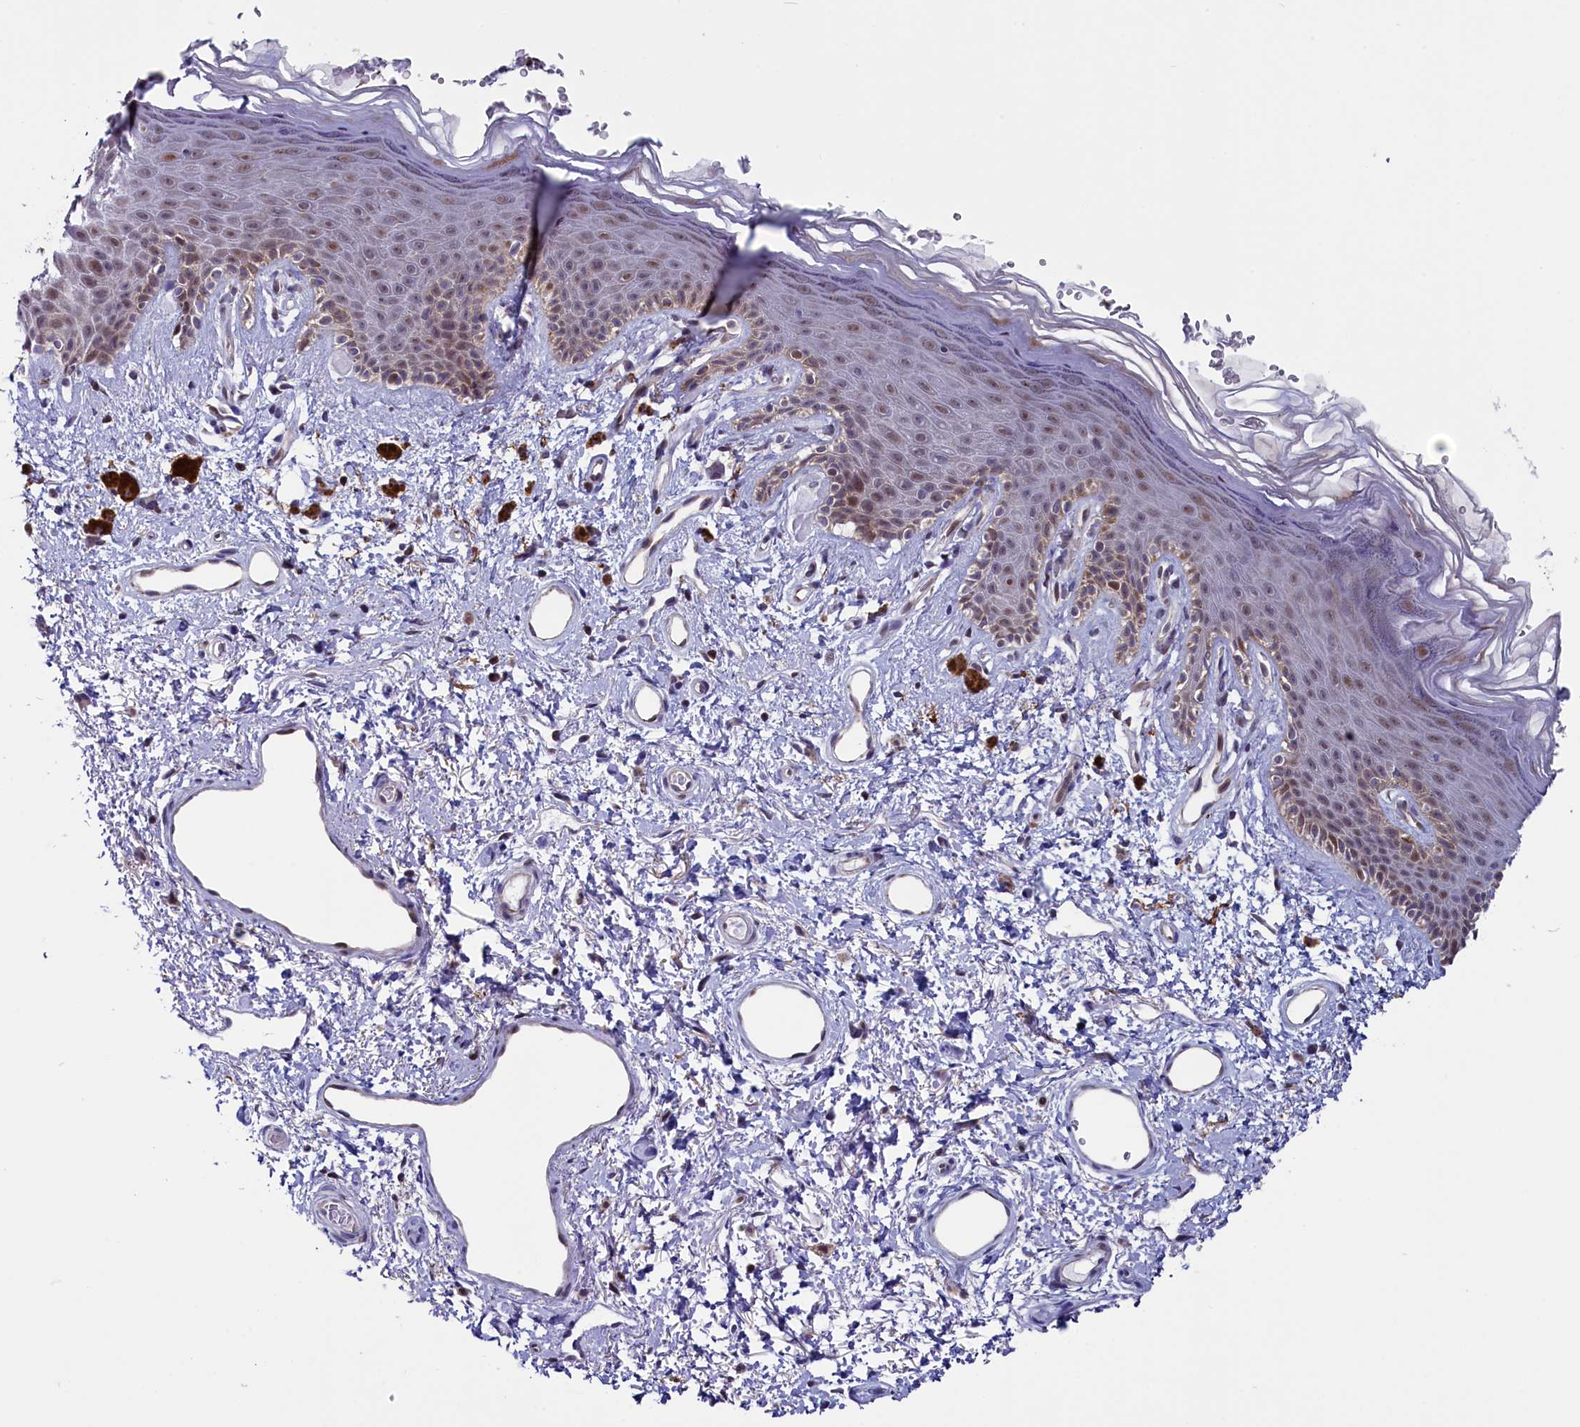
{"staining": {"intensity": "weak", "quantity": "25%-75%", "location": "cytoplasmic/membranous"}, "tissue": "skin", "cell_type": "Epidermal cells", "image_type": "normal", "snomed": [{"axis": "morphology", "description": "Normal tissue, NOS"}, {"axis": "topography", "description": "Anal"}], "caption": "Skin stained with a brown dye shows weak cytoplasmic/membranous positive expression in about 25%-75% of epidermal cells.", "gene": "CIAPIN1", "patient": {"sex": "female", "age": 46}}